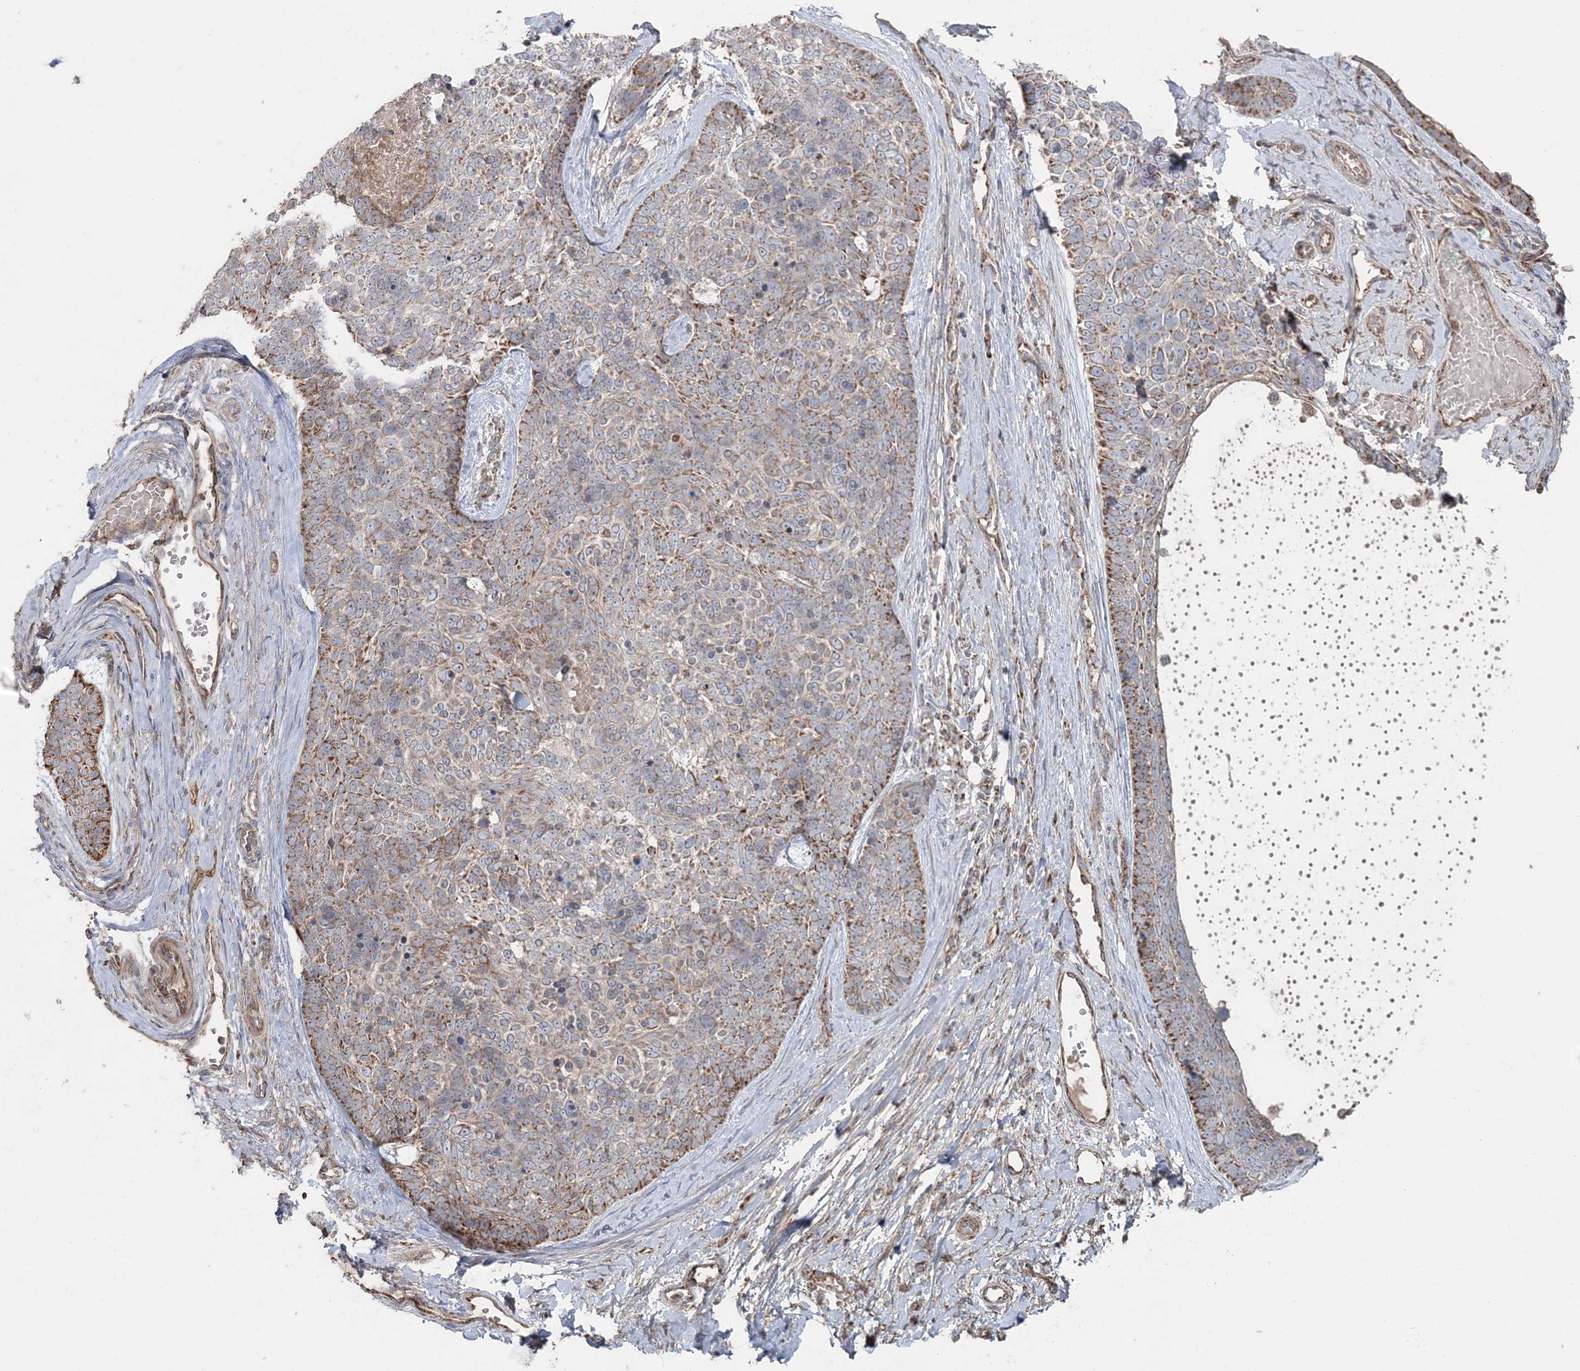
{"staining": {"intensity": "moderate", "quantity": "25%-75%", "location": "cytoplasmic/membranous"}, "tissue": "skin cancer", "cell_type": "Tumor cells", "image_type": "cancer", "snomed": [{"axis": "morphology", "description": "Basal cell carcinoma"}, {"axis": "topography", "description": "Skin"}], "caption": "This micrograph exhibits IHC staining of human skin cancer (basal cell carcinoma), with medium moderate cytoplasmic/membranous expression in about 25%-75% of tumor cells.", "gene": "LRPPRC", "patient": {"sex": "female", "age": 81}}